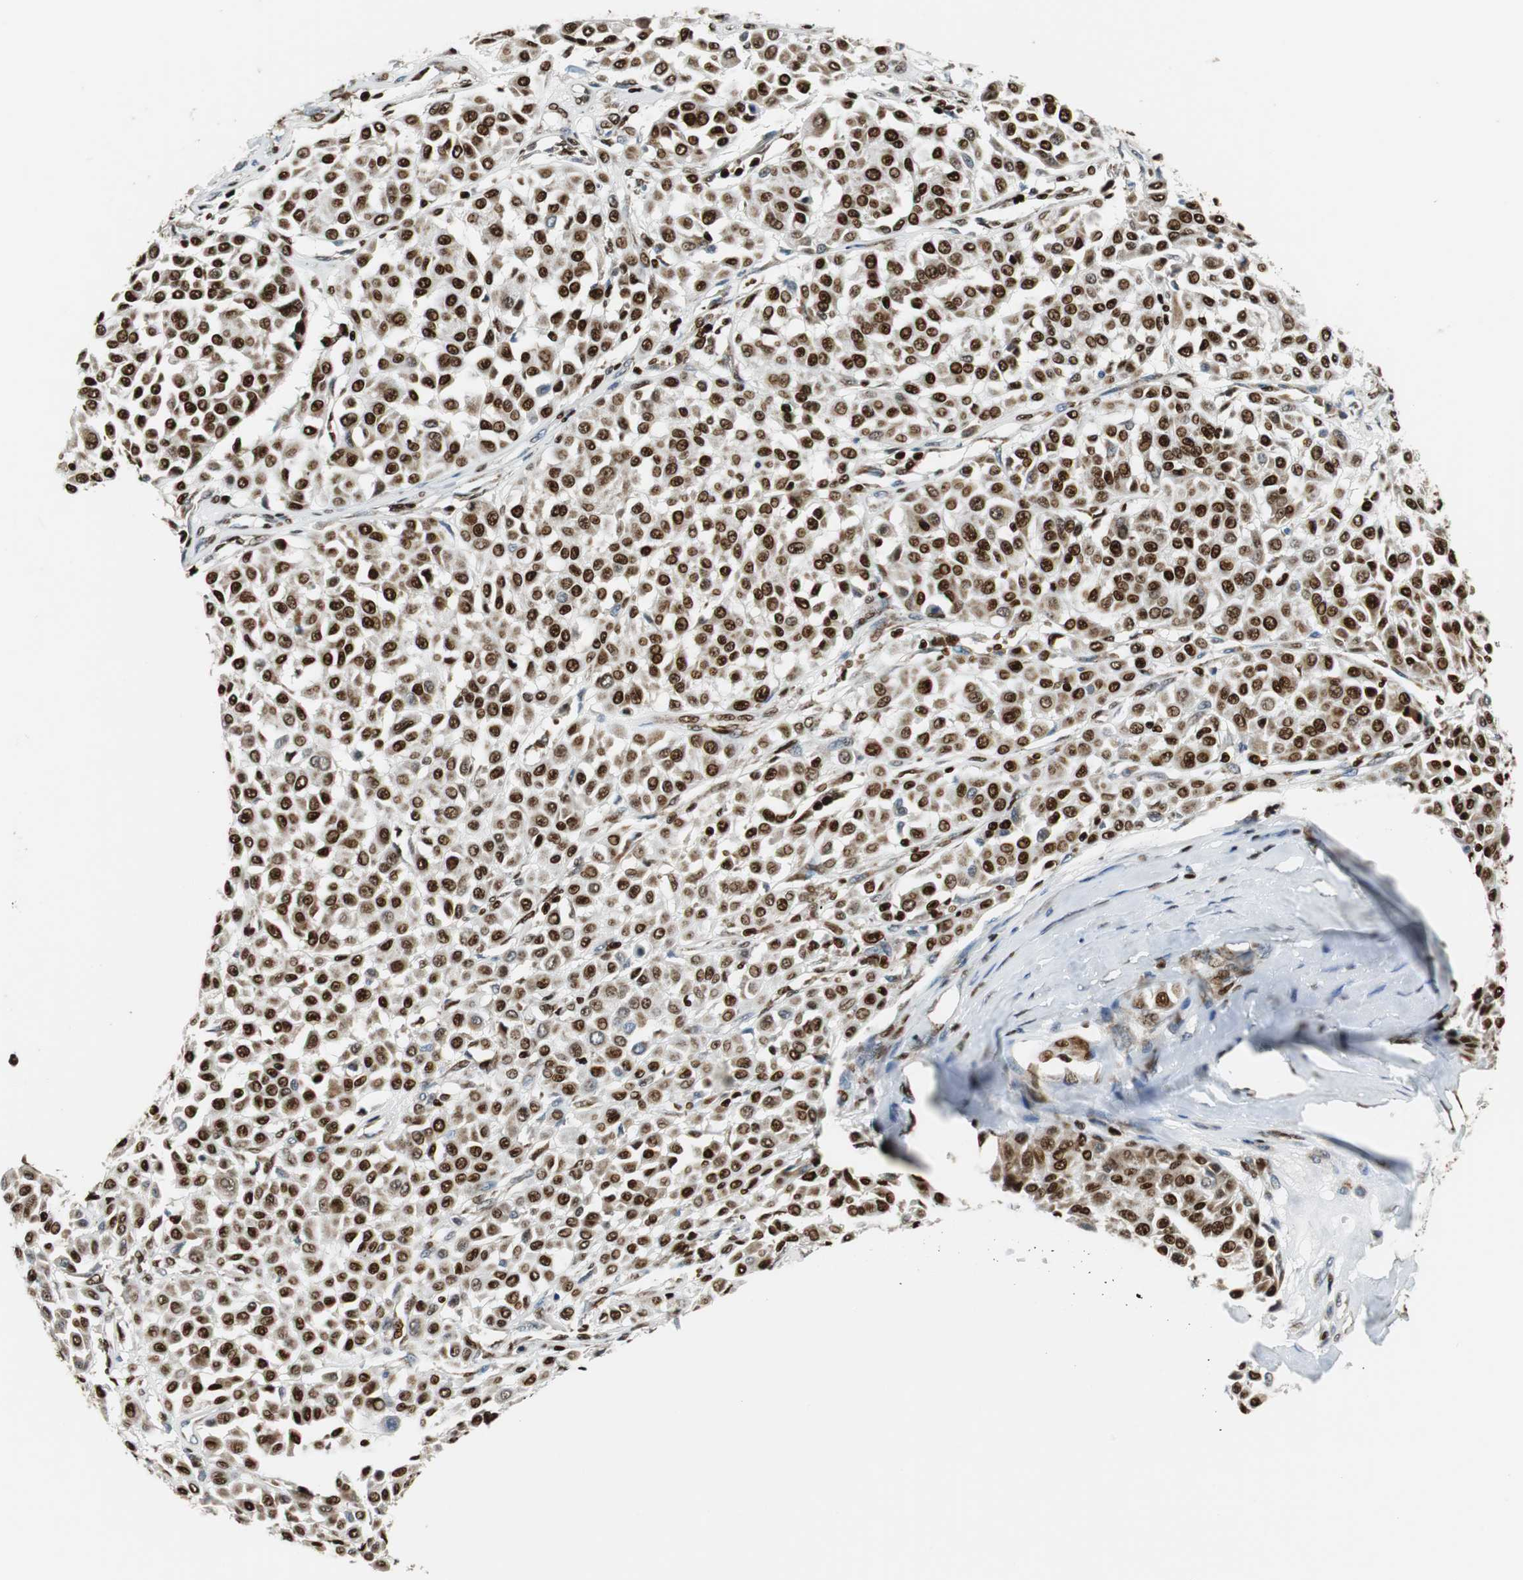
{"staining": {"intensity": "strong", "quantity": ">75%", "location": "nuclear"}, "tissue": "melanoma", "cell_type": "Tumor cells", "image_type": "cancer", "snomed": [{"axis": "morphology", "description": "Malignant melanoma, Metastatic site"}, {"axis": "topography", "description": "Soft tissue"}], "caption": "Immunohistochemistry image of neoplastic tissue: malignant melanoma (metastatic site) stained using immunohistochemistry reveals high levels of strong protein expression localized specifically in the nuclear of tumor cells, appearing as a nuclear brown color.", "gene": "HDAC1", "patient": {"sex": "male", "age": 41}}